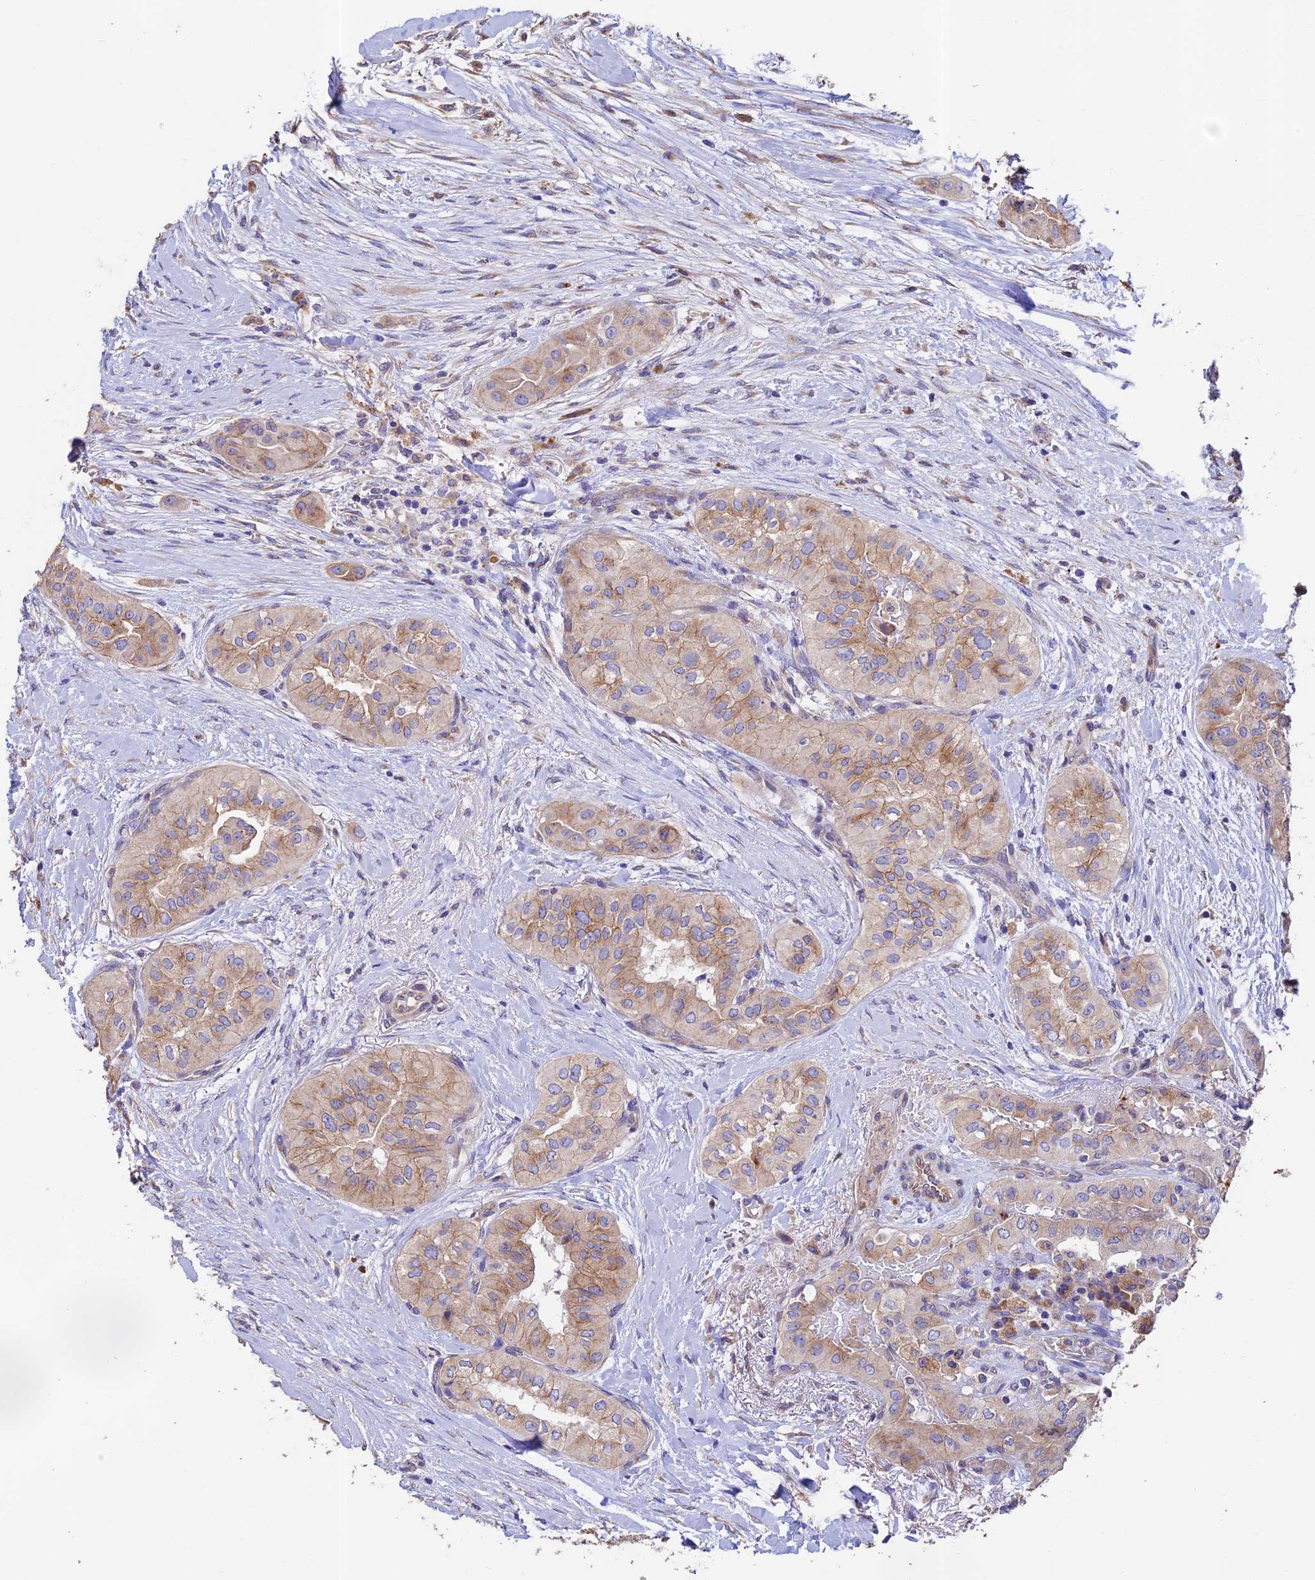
{"staining": {"intensity": "moderate", "quantity": "<25%", "location": "cytoplasmic/membranous"}, "tissue": "head and neck cancer", "cell_type": "Tumor cells", "image_type": "cancer", "snomed": [{"axis": "morphology", "description": "Adenocarcinoma, NOS"}, {"axis": "topography", "description": "Head-Neck"}], "caption": "Adenocarcinoma (head and neck) was stained to show a protein in brown. There is low levels of moderate cytoplasmic/membranous staining in about <25% of tumor cells.", "gene": "EMC3", "patient": {"sex": "male", "age": 66}}